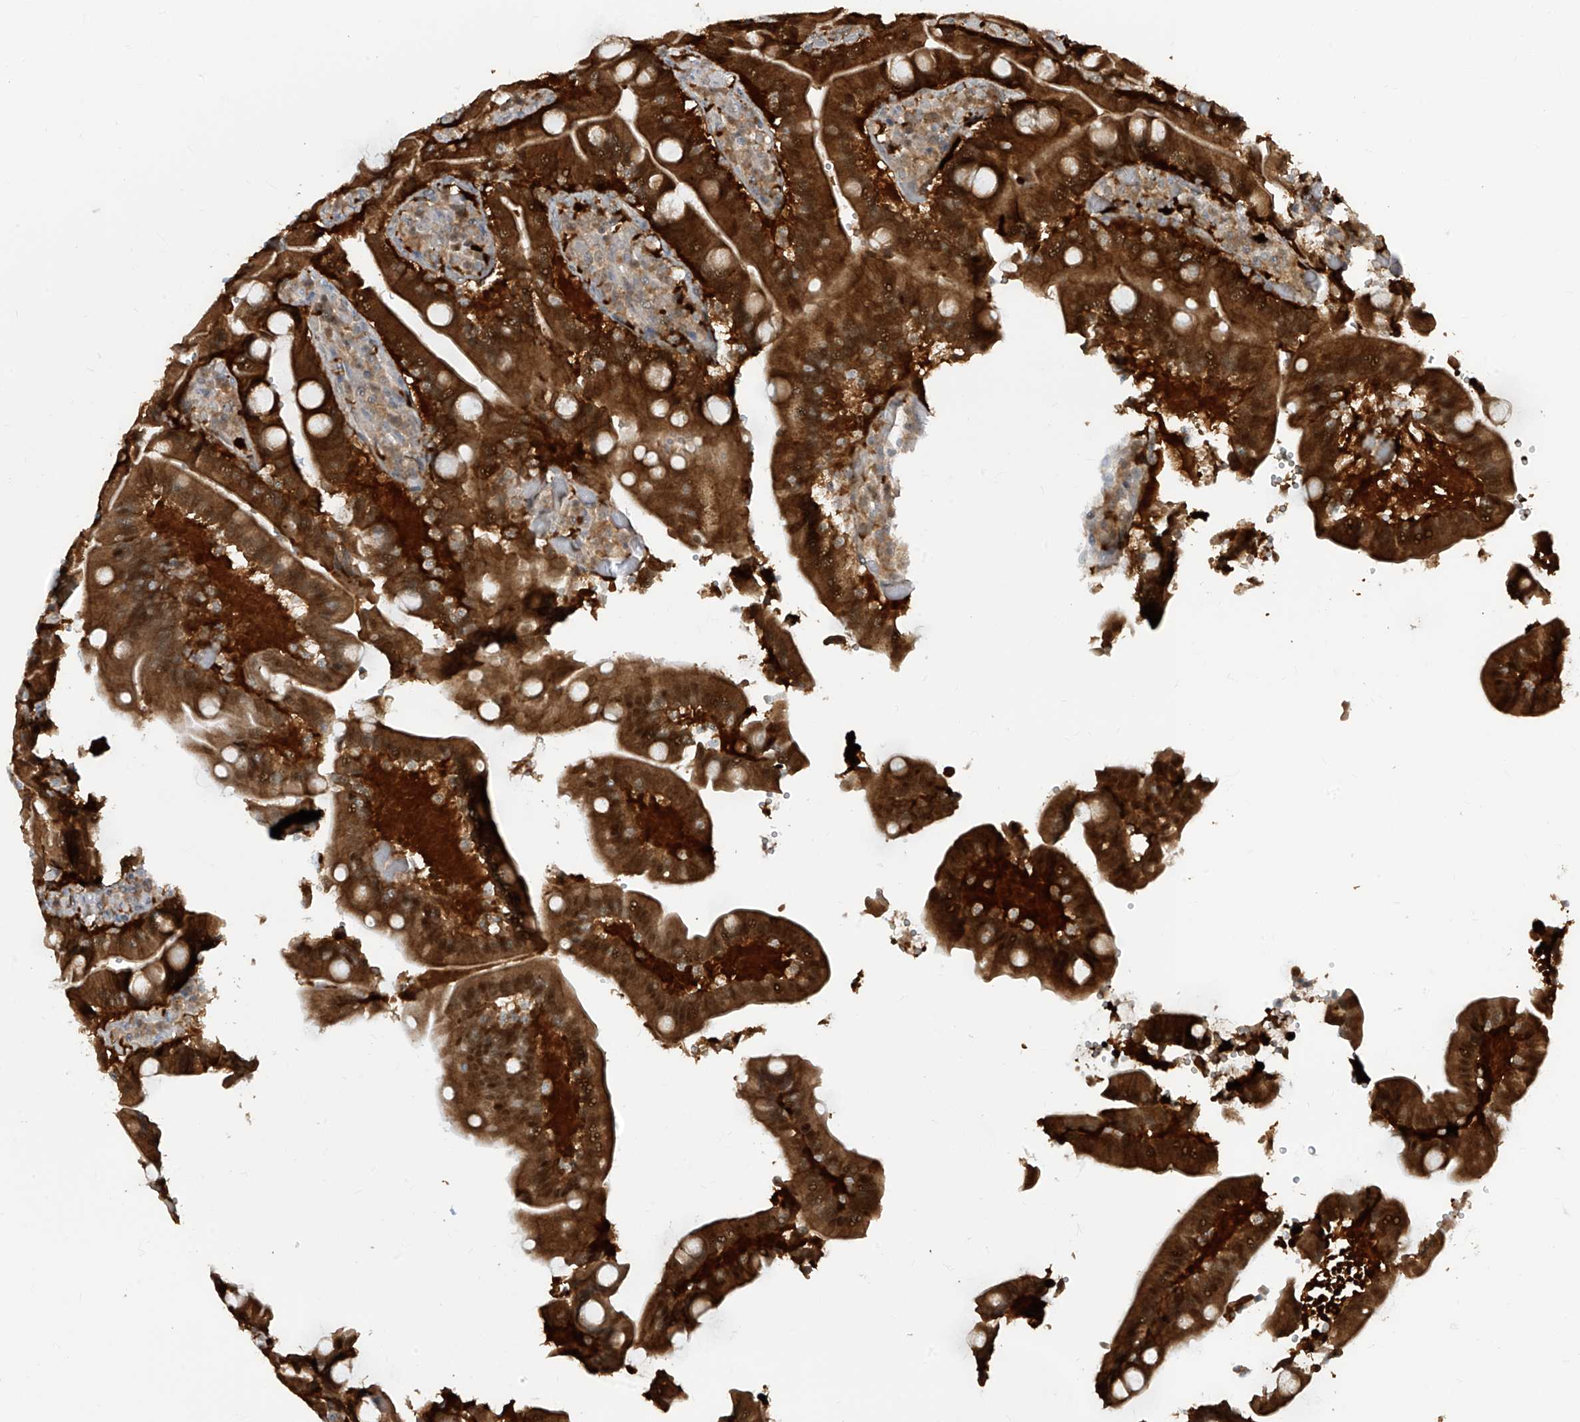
{"staining": {"intensity": "strong", "quantity": ">75%", "location": "cytoplasmic/membranous"}, "tissue": "duodenum", "cell_type": "Glandular cells", "image_type": "normal", "snomed": [{"axis": "morphology", "description": "Normal tissue, NOS"}, {"axis": "topography", "description": "Duodenum"}], "caption": "Duodenum stained with DAB IHC reveals high levels of strong cytoplasmic/membranous staining in about >75% of glandular cells.", "gene": "TTC38", "patient": {"sex": "female", "age": 62}}